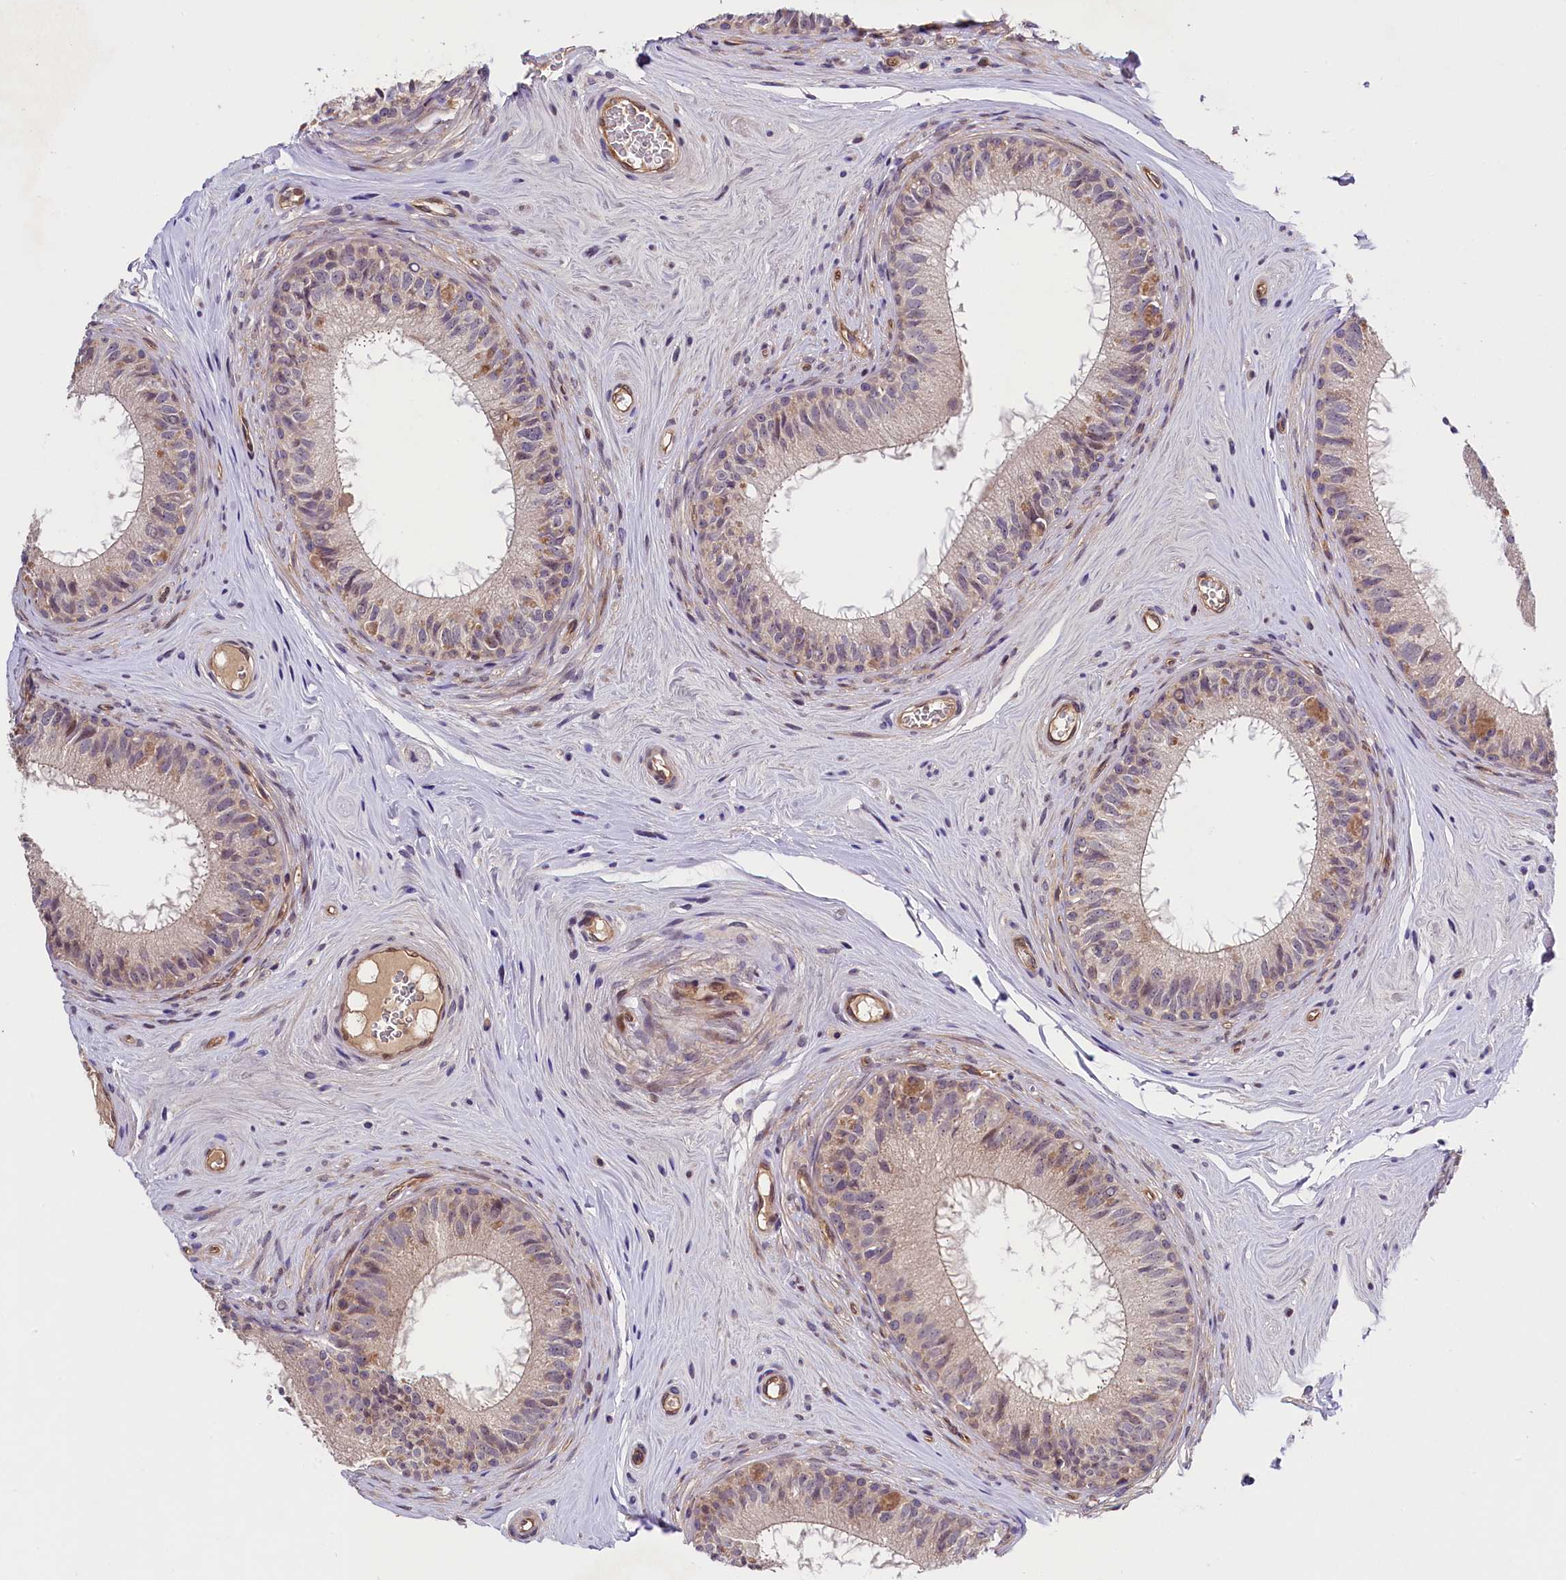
{"staining": {"intensity": "weak", "quantity": "<25%", "location": "cytoplasmic/membranous,nuclear"}, "tissue": "epididymis", "cell_type": "Glandular cells", "image_type": "normal", "snomed": [{"axis": "morphology", "description": "Normal tissue, NOS"}, {"axis": "topography", "description": "Epididymis"}], "caption": "Immunohistochemical staining of normal human epididymis reveals no significant staining in glandular cells. Brightfield microscopy of immunohistochemistry stained with DAB (brown) and hematoxylin (blue), captured at high magnification.", "gene": "SNRK", "patient": {"sex": "male", "age": 33}}